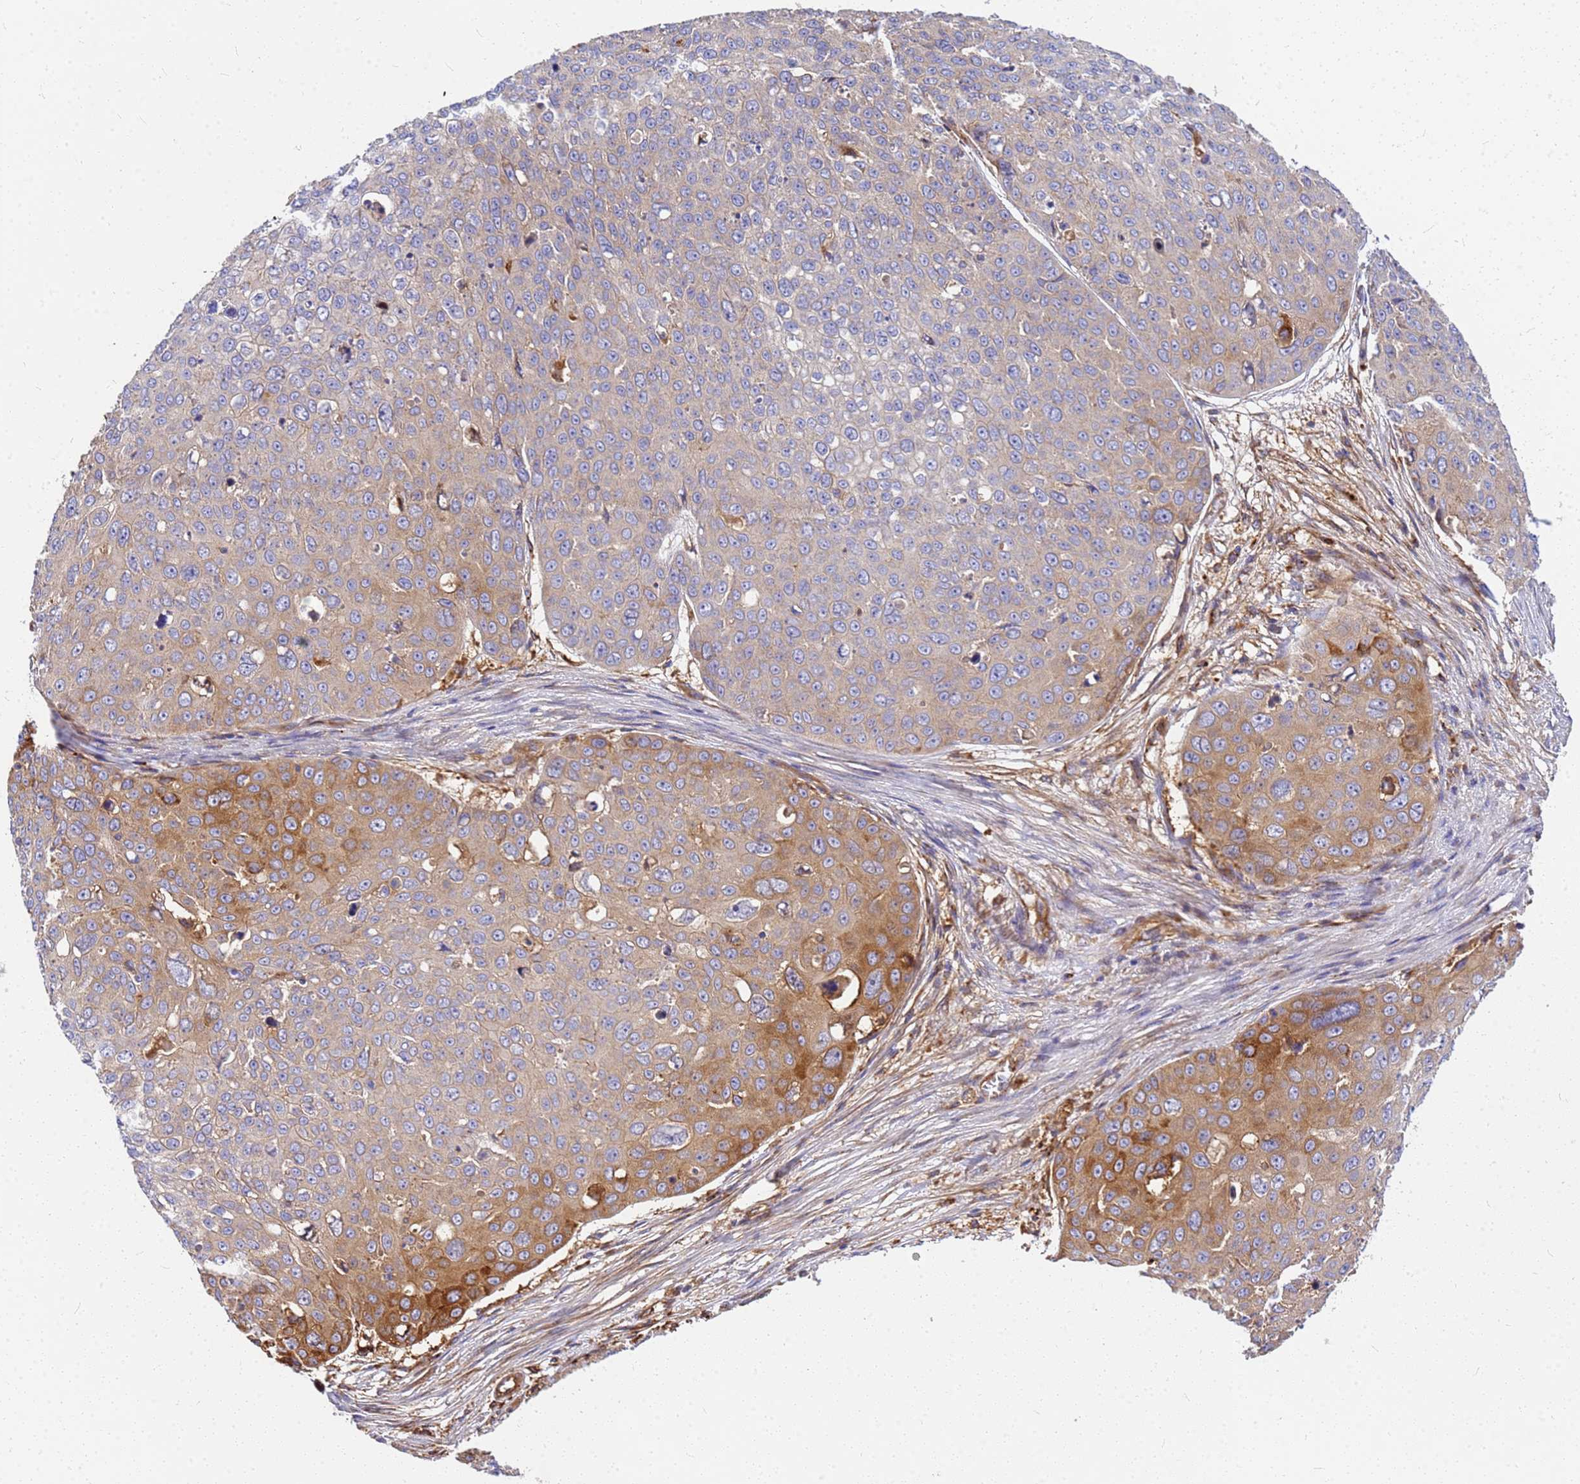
{"staining": {"intensity": "moderate", "quantity": "<25%", "location": "cytoplasmic/membranous"}, "tissue": "skin cancer", "cell_type": "Tumor cells", "image_type": "cancer", "snomed": [{"axis": "morphology", "description": "Squamous cell carcinoma, NOS"}, {"axis": "topography", "description": "Skin"}], "caption": "Squamous cell carcinoma (skin) tissue exhibits moderate cytoplasmic/membranous expression in about <25% of tumor cells", "gene": "C2CD5", "patient": {"sex": "male", "age": 71}}